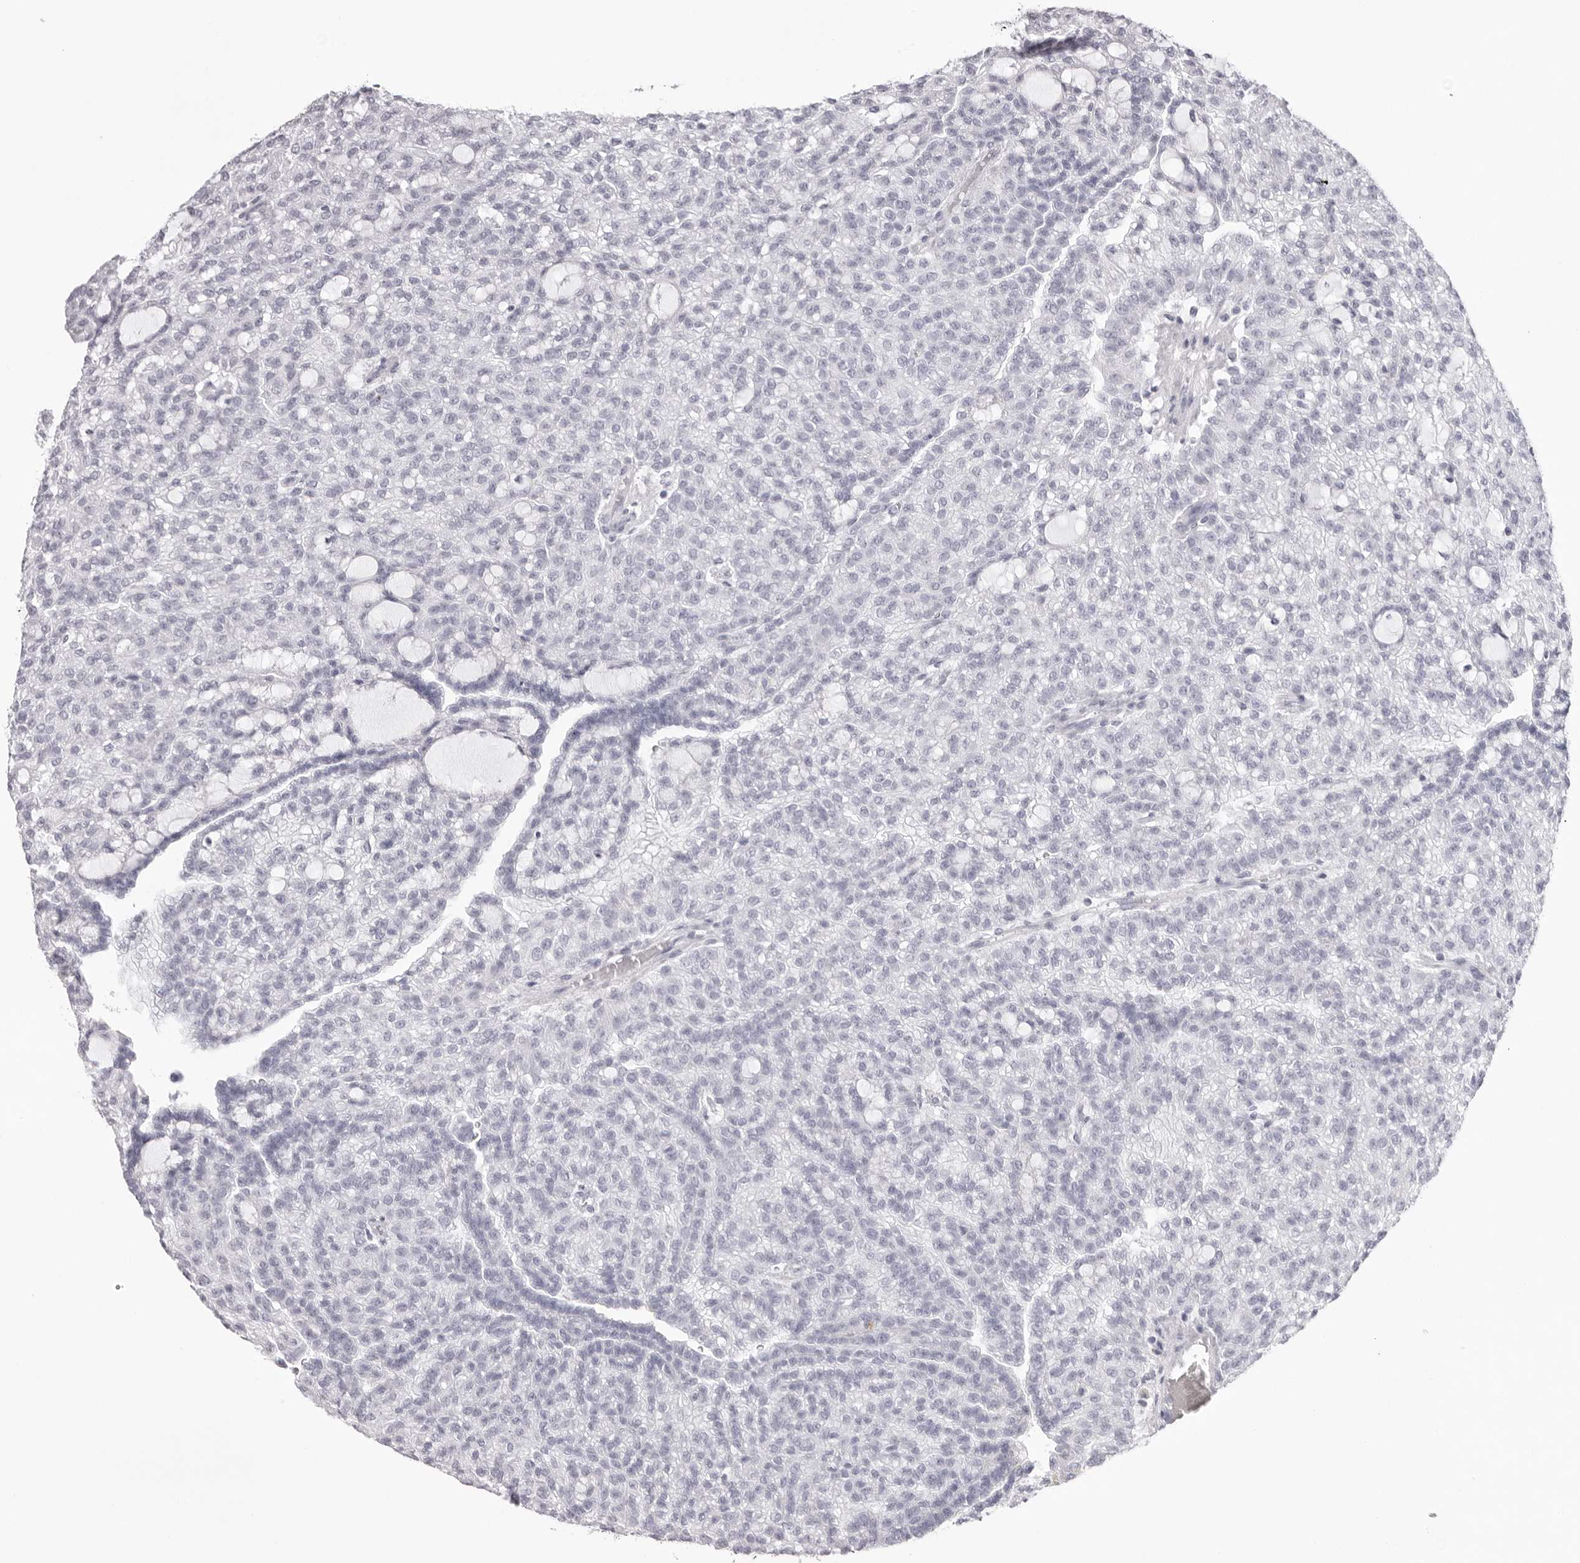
{"staining": {"intensity": "negative", "quantity": "none", "location": "none"}, "tissue": "renal cancer", "cell_type": "Tumor cells", "image_type": "cancer", "snomed": [{"axis": "morphology", "description": "Adenocarcinoma, NOS"}, {"axis": "topography", "description": "Kidney"}], "caption": "High magnification brightfield microscopy of renal cancer (adenocarcinoma) stained with DAB (brown) and counterstained with hematoxylin (blue): tumor cells show no significant staining.", "gene": "TMOD4", "patient": {"sex": "male", "age": 63}}